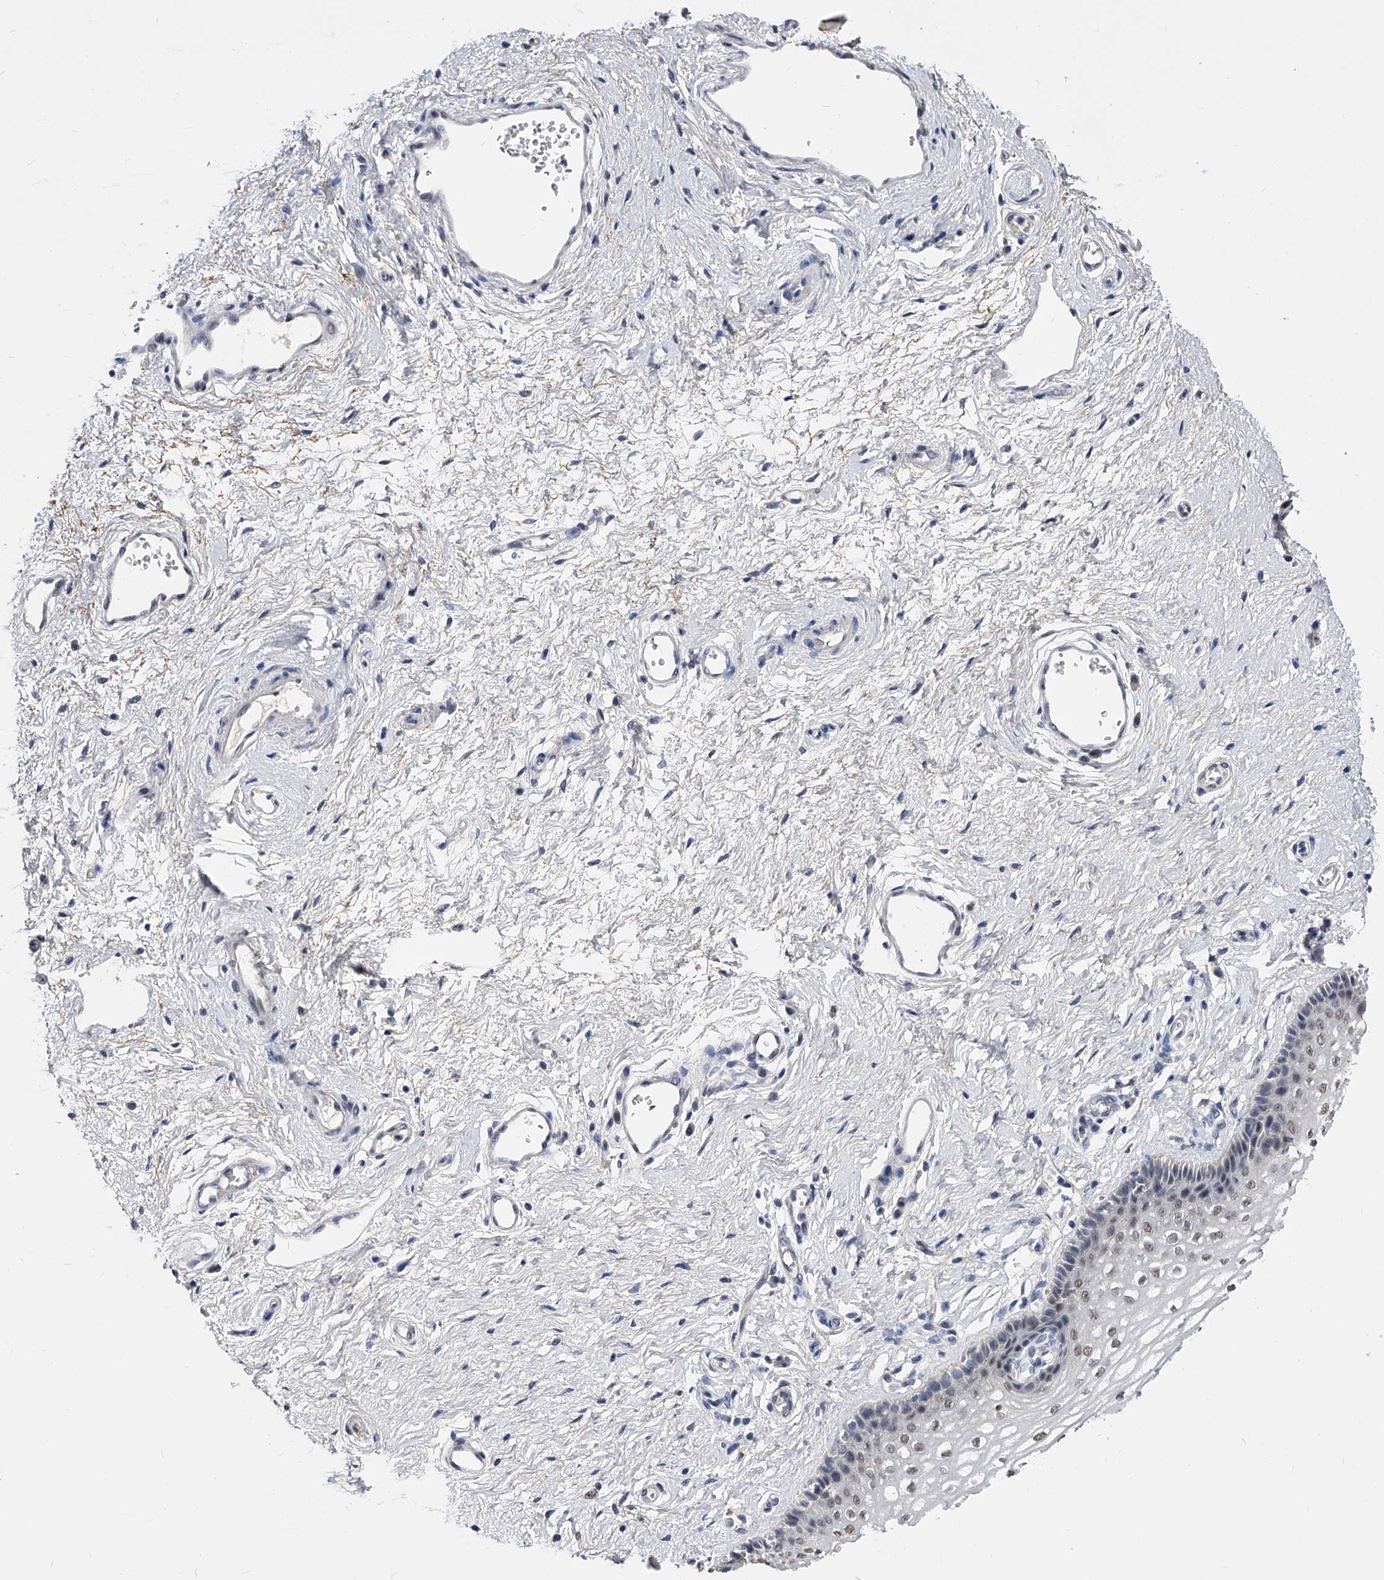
{"staining": {"intensity": "weak", "quantity": "25%-75%", "location": "nuclear"}, "tissue": "vagina", "cell_type": "Squamous epithelial cells", "image_type": "normal", "snomed": [{"axis": "morphology", "description": "Normal tissue, NOS"}, {"axis": "topography", "description": "Vagina"}], "caption": "Vagina stained with DAB (3,3'-diaminobenzidine) IHC demonstrates low levels of weak nuclear positivity in approximately 25%-75% of squamous epithelial cells.", "gene": "ZNF529", "patient": {"sex": "female", "age": 46}}